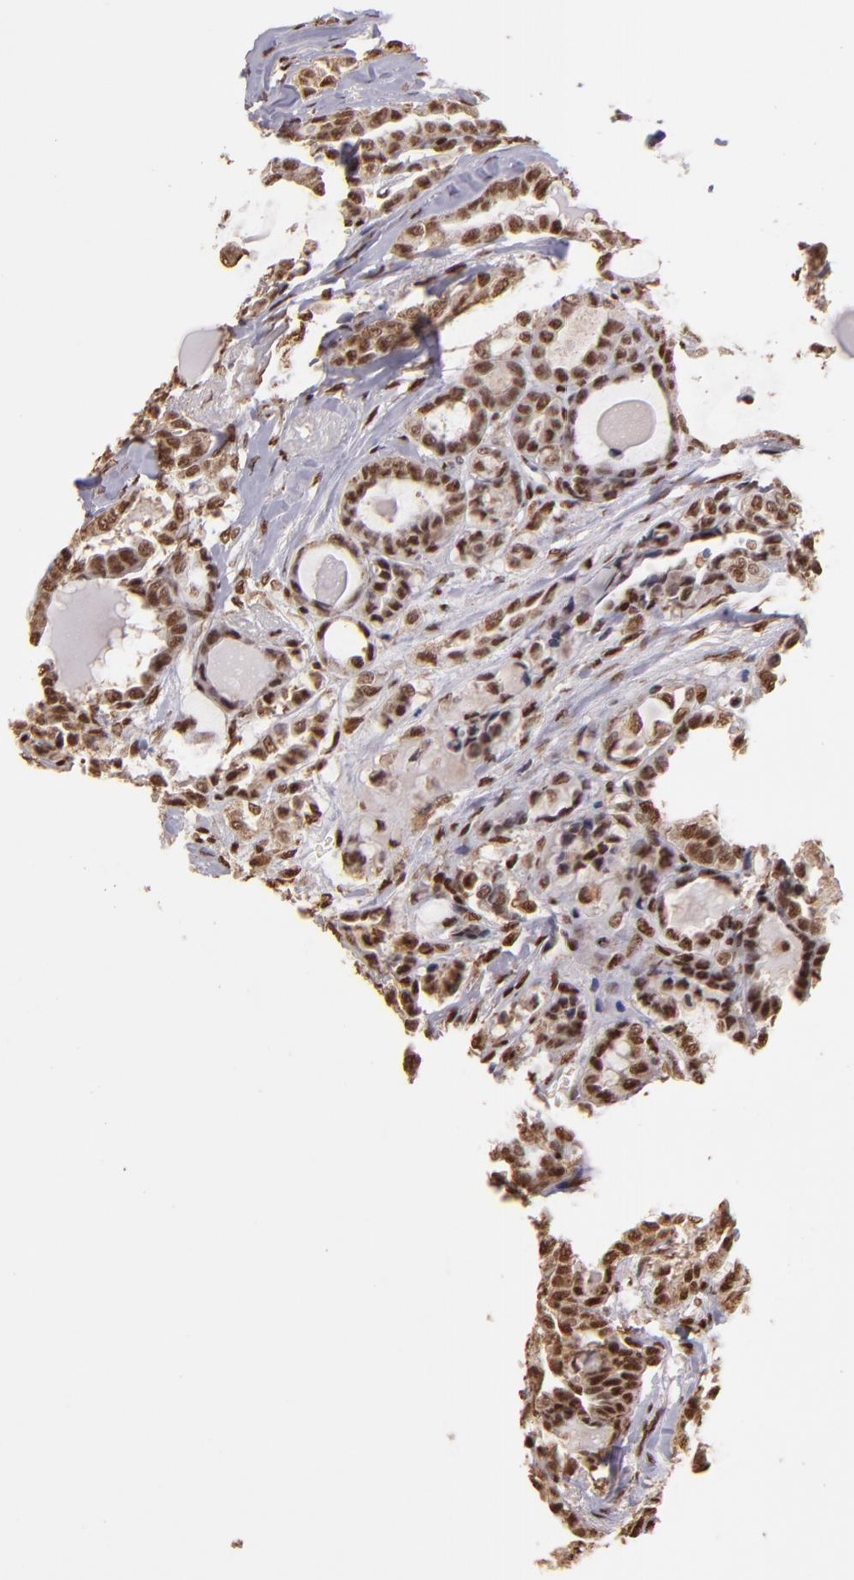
{"staining": {"intensity": "moderate", "quantity": ">75%", "location": "nuclear"}, "tissue": "thyroid cancer", "cell_type": "Tumor cells", "image_type": "cancer", "snomed": [{"axis": "morphology", "description": "Carcinoma, NOS"}, {"axis": "topography", "description": "Thyroid gland"}], "caption": "IHC image of human thyroid carcinoma stained for a protein (brown), which reveals medium levels of moderate nuclear expression in about >75% of tumor cells.", "gene": "SP1", "patient": {"sex": "female", "age": 91}}